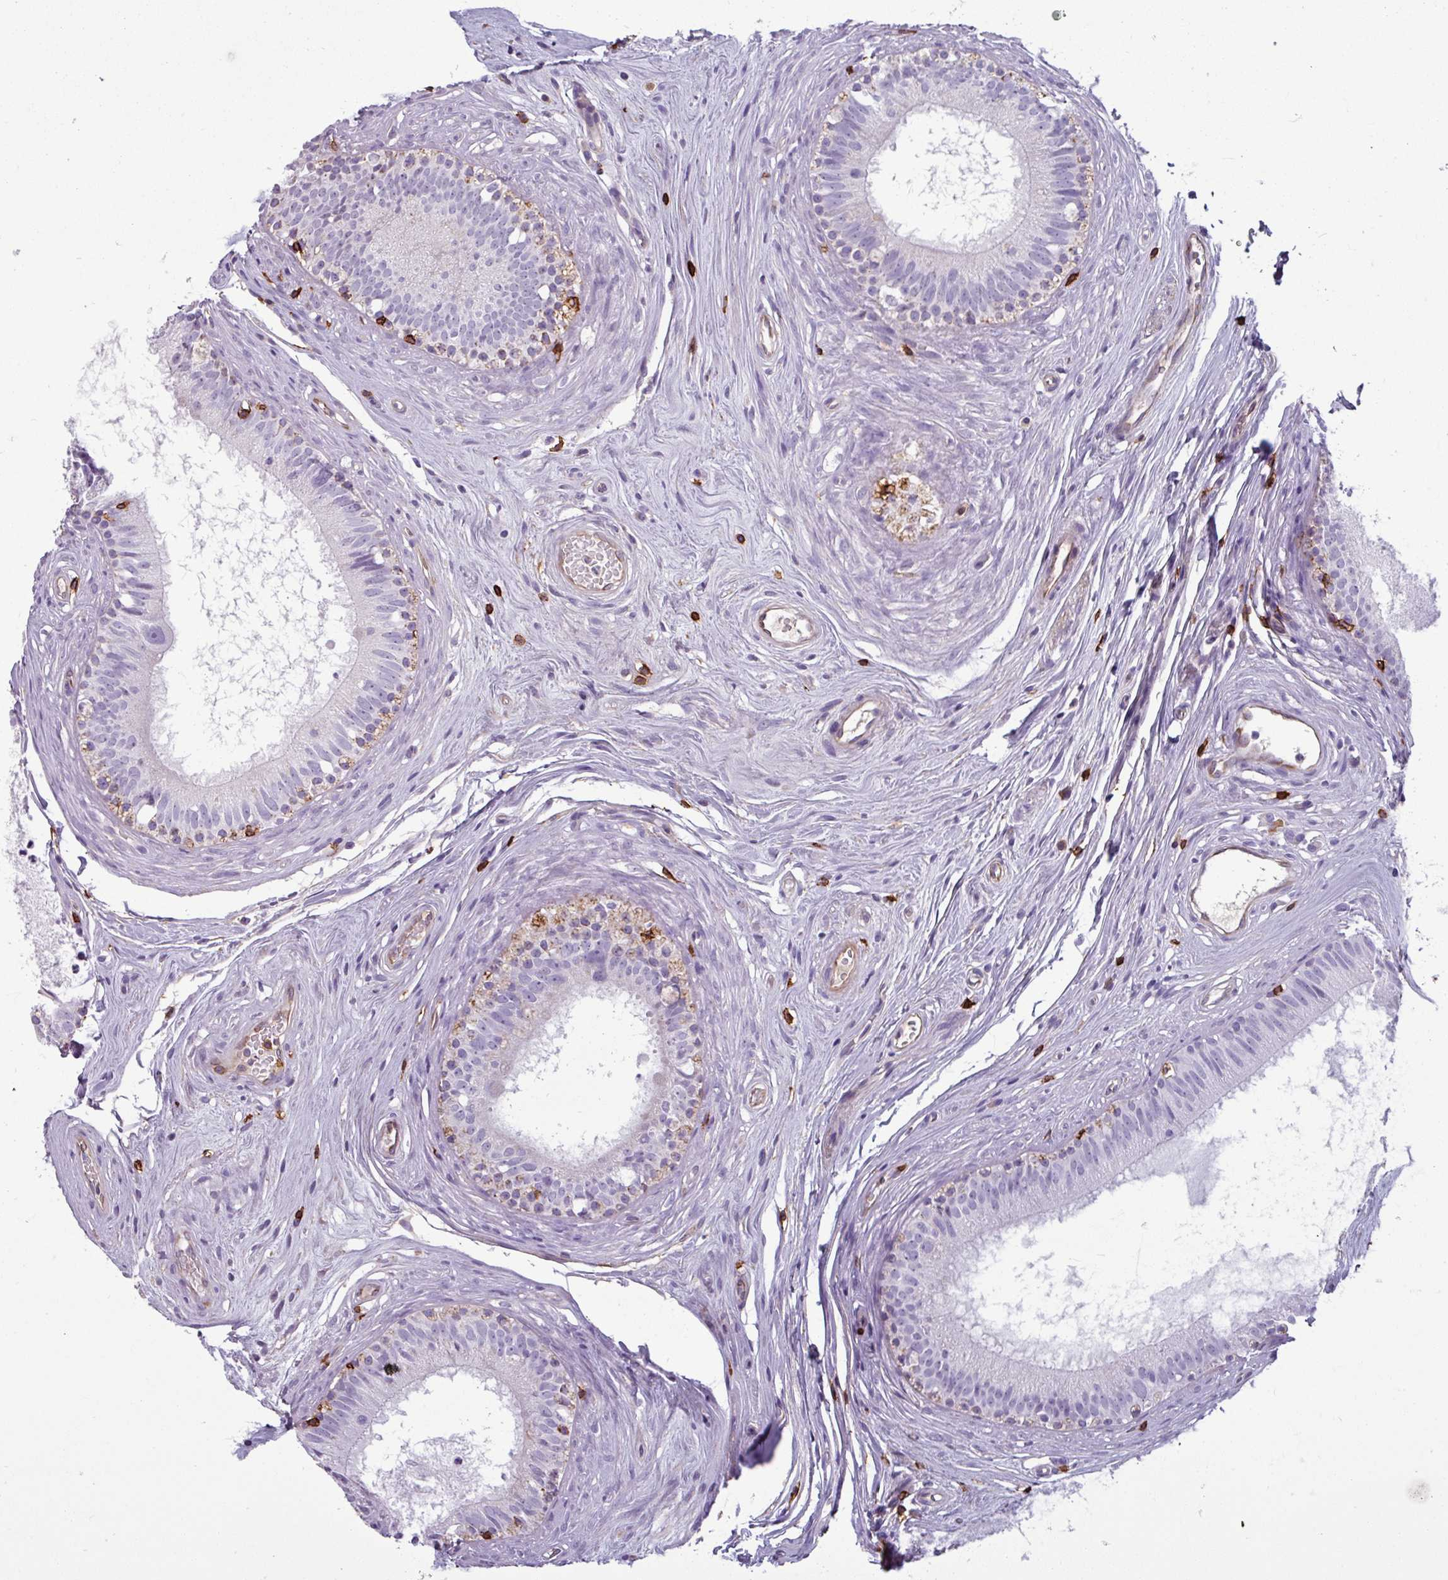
{"staining": {"intensity": "moderate", "quantity": "<25%", "location": "cytoplasmic/membranous"}, "tissue": "epididymis", "cell_type": "Glandular cells", "image_type": "normal", "snomed": [{"axis": "morphology", "description": "Normal tissue, NOS"}, {"axis": "topography", "description": "Epididymis"}], "caption": "Epididymis stained with IHC displays moderate cytoplasmic/membranous expression in about <25% of glandular cells. (IHC, brightfield microscopy, high magnification).", "gene": "CD8A", "patient": {"sex": "male", "age": 74}}